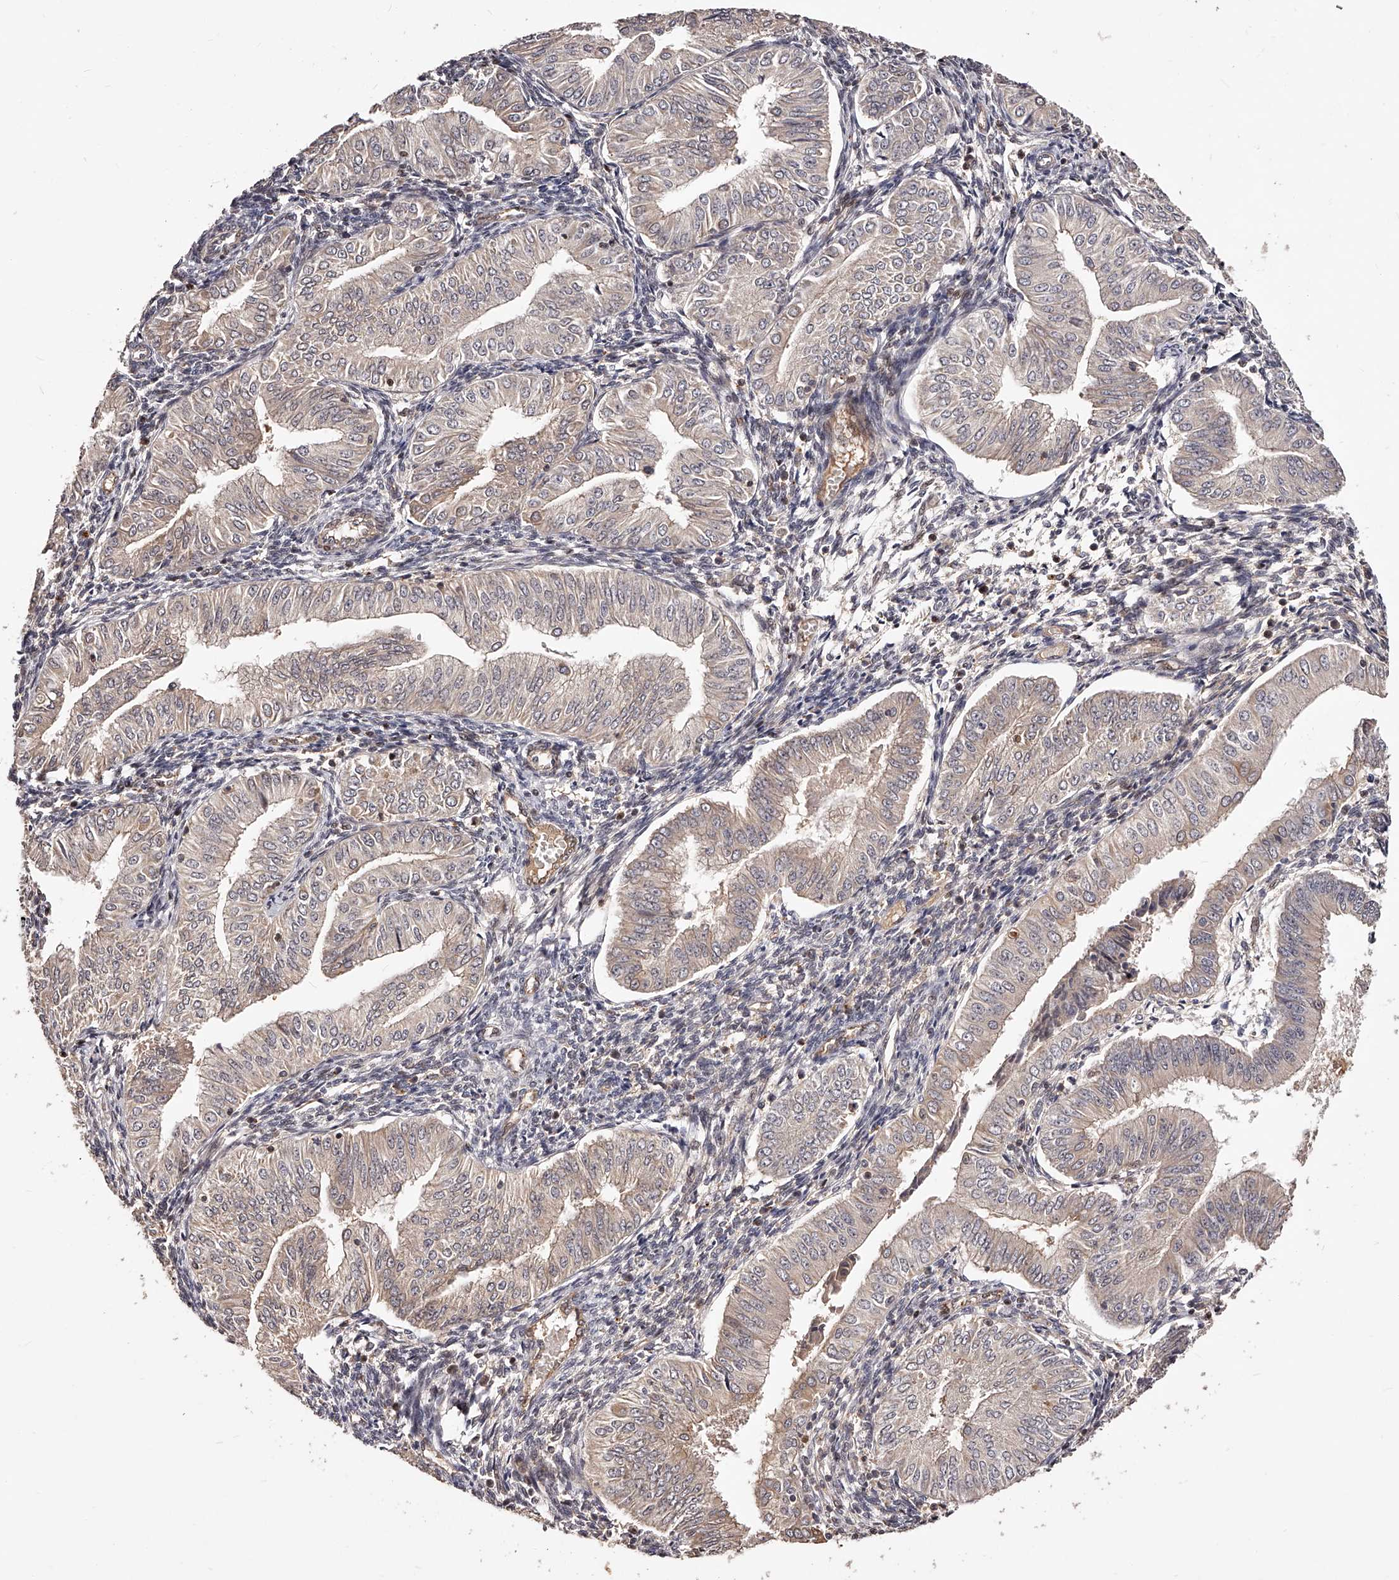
{"staining": {"intensity": "weak", "quantity": "25%-75%", "location": "cytoplasmic/membranous"}, "tissue": "endometrial cancer", "cell_type": "Tumor cells", "image_type": "cancer", "snomed": [{"axis": "morphology", "description": "Normal tissue, NOS"}, {"axis": "morphology", "description": "Adenocarcinoma, NOS"}, {"axis": "topography", "description": "Endometrium"}], "caption": "Endometrial cancer (adenocarcinoma) tissue reveals weak cytoplasmic/membranous staining in approximately 25%-75% of tumor cells, visualized by immunohistochemistry.", "gene": "CUL7", "patient": {"sex": "female", "age": 53}}